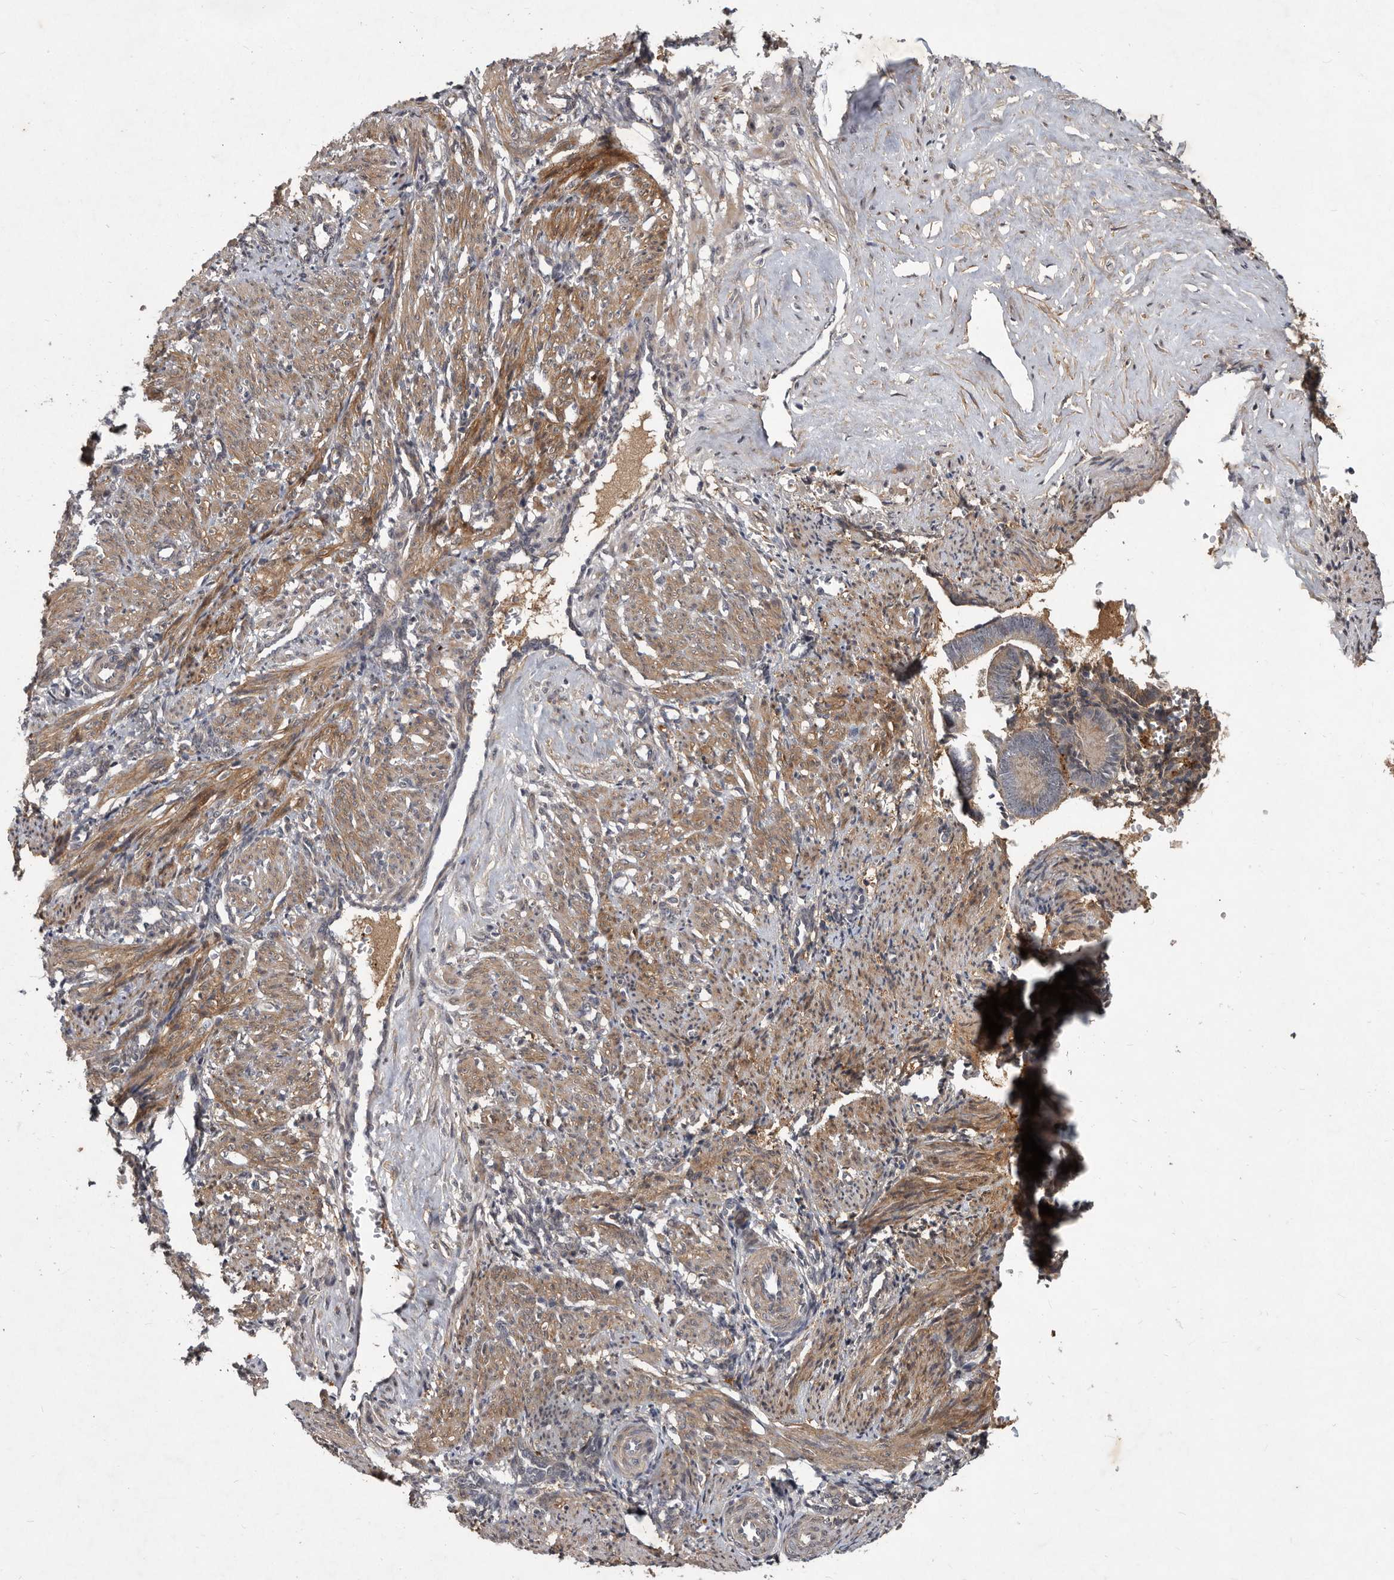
{"staining": {"intensity": "moderate", "quantity": "25%-75%", "location": "cytoplasmic/membranous"}, "tissue": "smooth muscle", "cell_type": "Smooth muscle cells", "image_type": "normal", "snomed": [{"axis": "morphology", "description": "Normal tissue, NOS"}, {"axis": "topography", "description": "Endometrium"}], "caption": "DAB (3,3'-diaminobenzidine) immunohistochemical staining of benign smooth muscle reveals moderate cytoplasmic/membranous protein staining in about 25%-75% of smooth muscle cells. The staining was performed using DAB (3,3'-diaminobenzidine) to visualize the protein expression in brown, while the nuclei were stained in blue with hematoxylin (Magnification: 20x).", "gene": "DNAJC28", "patient": {"sex": "female", "age": 33}}